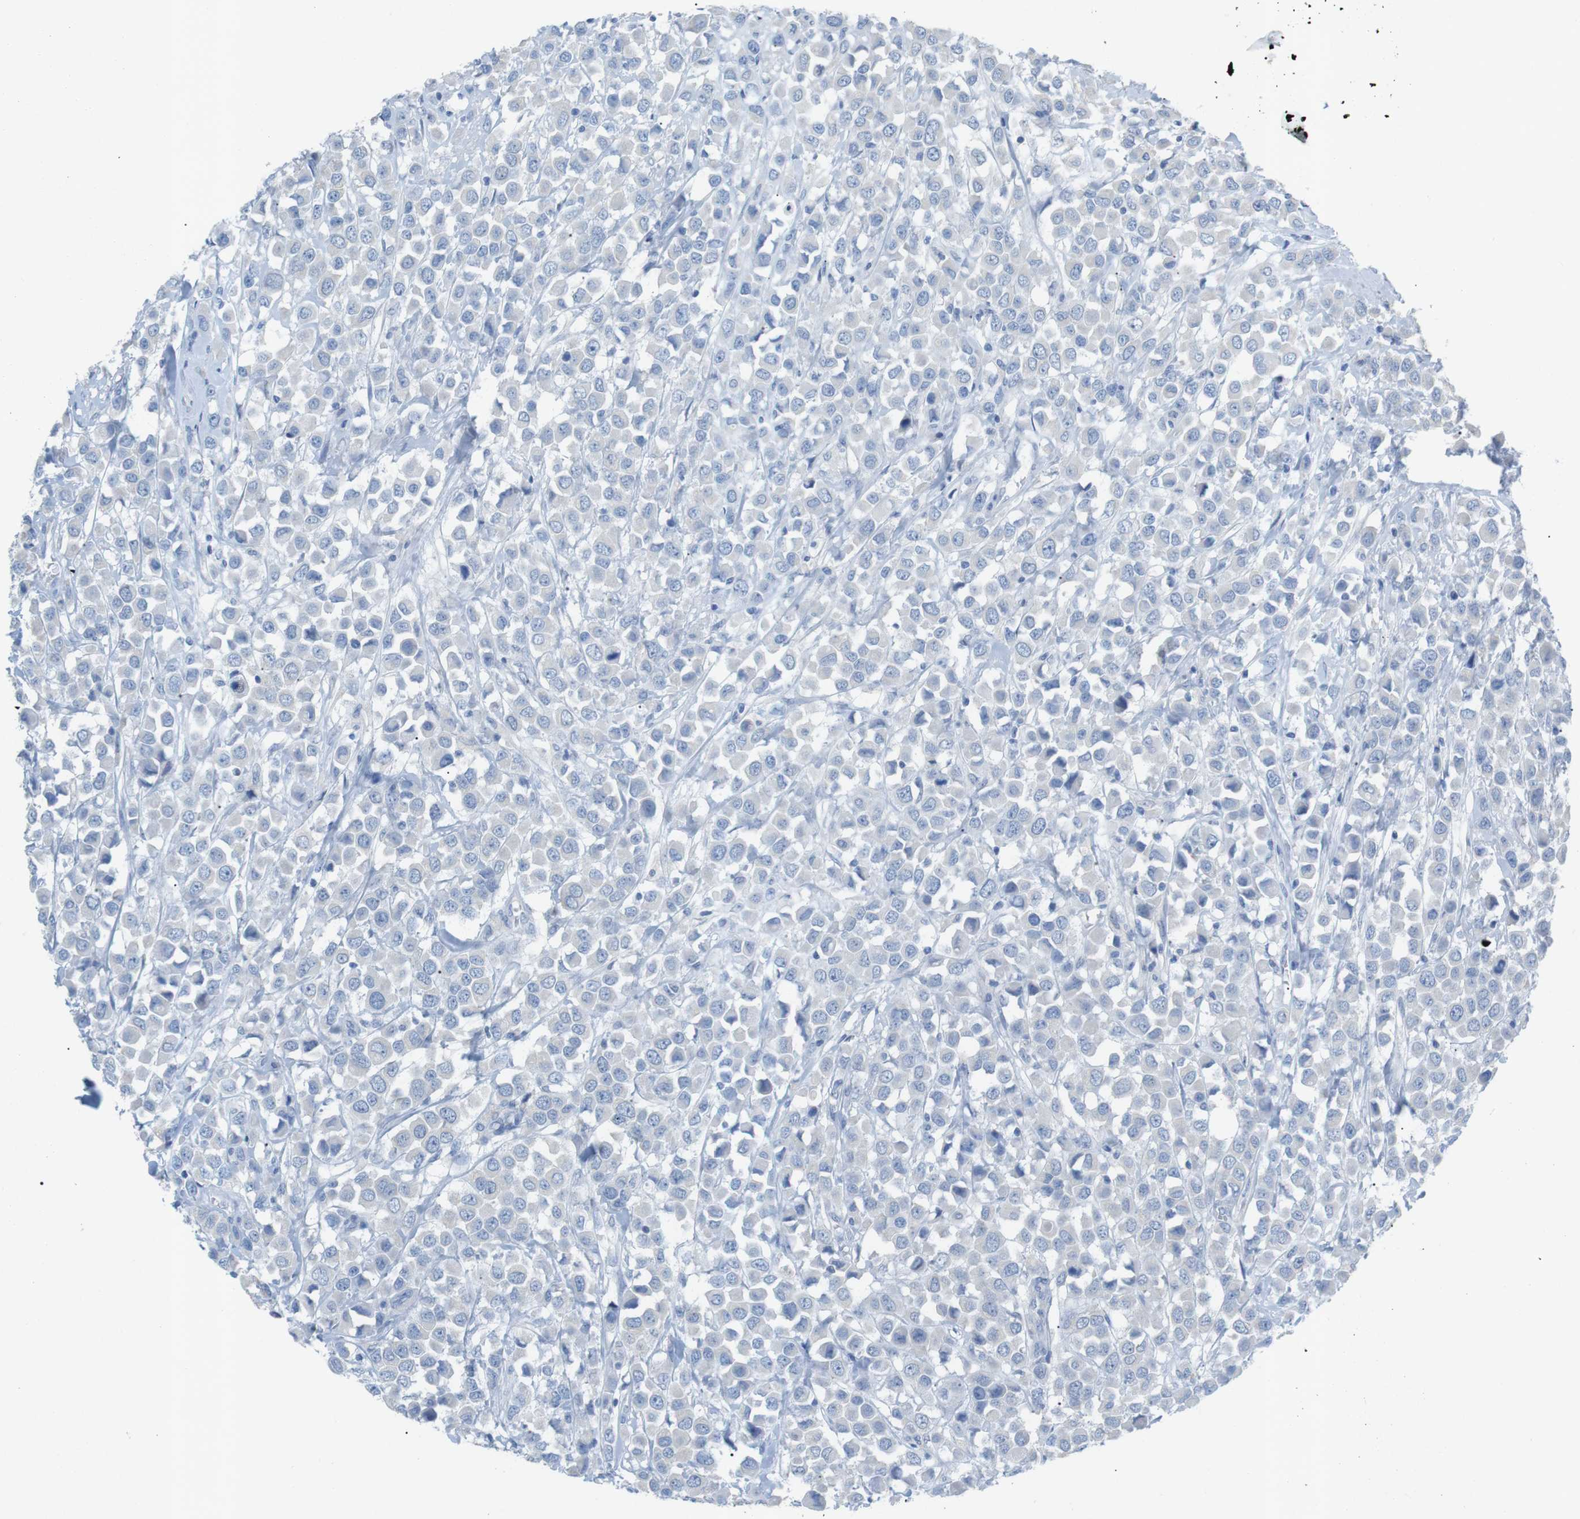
{"staining": {"intensity": "negative", "quantity": "none", "location": "none"}, "tissue": "breast cancer", "cell_type": "Tumor cells", "image_type": "cancer", "snomed": [{"axis": "morphology", "description": "Duct carcinoma"}, {"axis": "topography", "description": "Breast"}], "caption": "Breast cancer was stained to show a protein in brown. There is no significant expression in tumor cells.", "gene": "SALL4", "patient": {"sex": "female", "age": 61}}